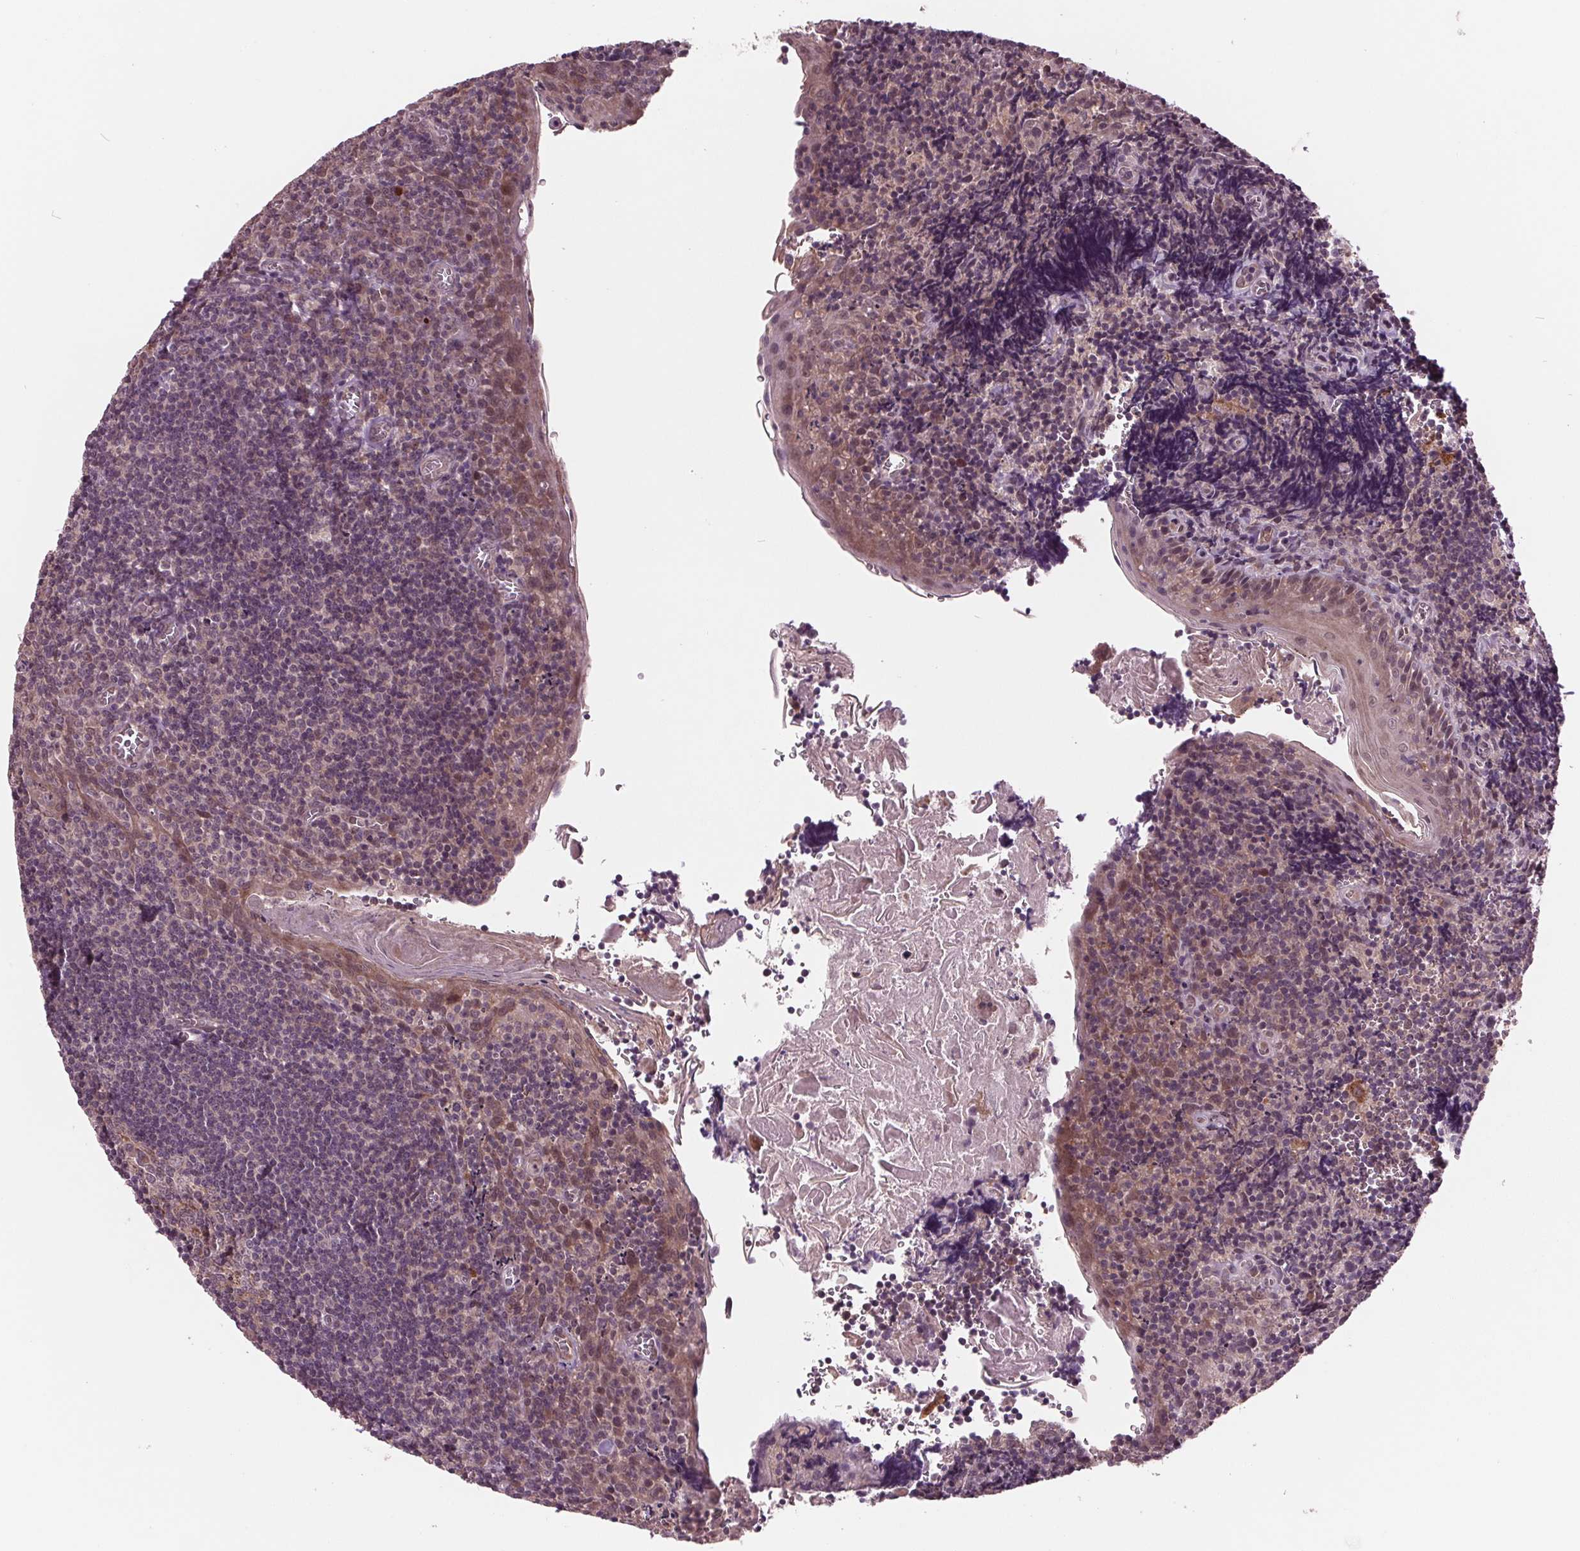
{"staining": {"intensity": "weak", "quantity": "<25%", "location": "cytoplasmic/membranous"}, "tissue": "tonsil", "cell_type": "Germinal center cells", "image_type": "normal", "snomed": [{"axis": "morphology", "description": "Normal tissue, NOS"}, {"axis": "morphology", "description": "Inflammation, NOS"}, {"axis": "topography", "description": "Tonsil"}], "caption": "Immunohistochemical staining of unremarkable human tonsil reveals no significant positivity in germinal center cells. The staining is performed using DAB brown chromogen with nuclei counter-stained in using hematoxylin.", "gene": "MAPK8", "patient": {"sex": "female", "age": 31}}